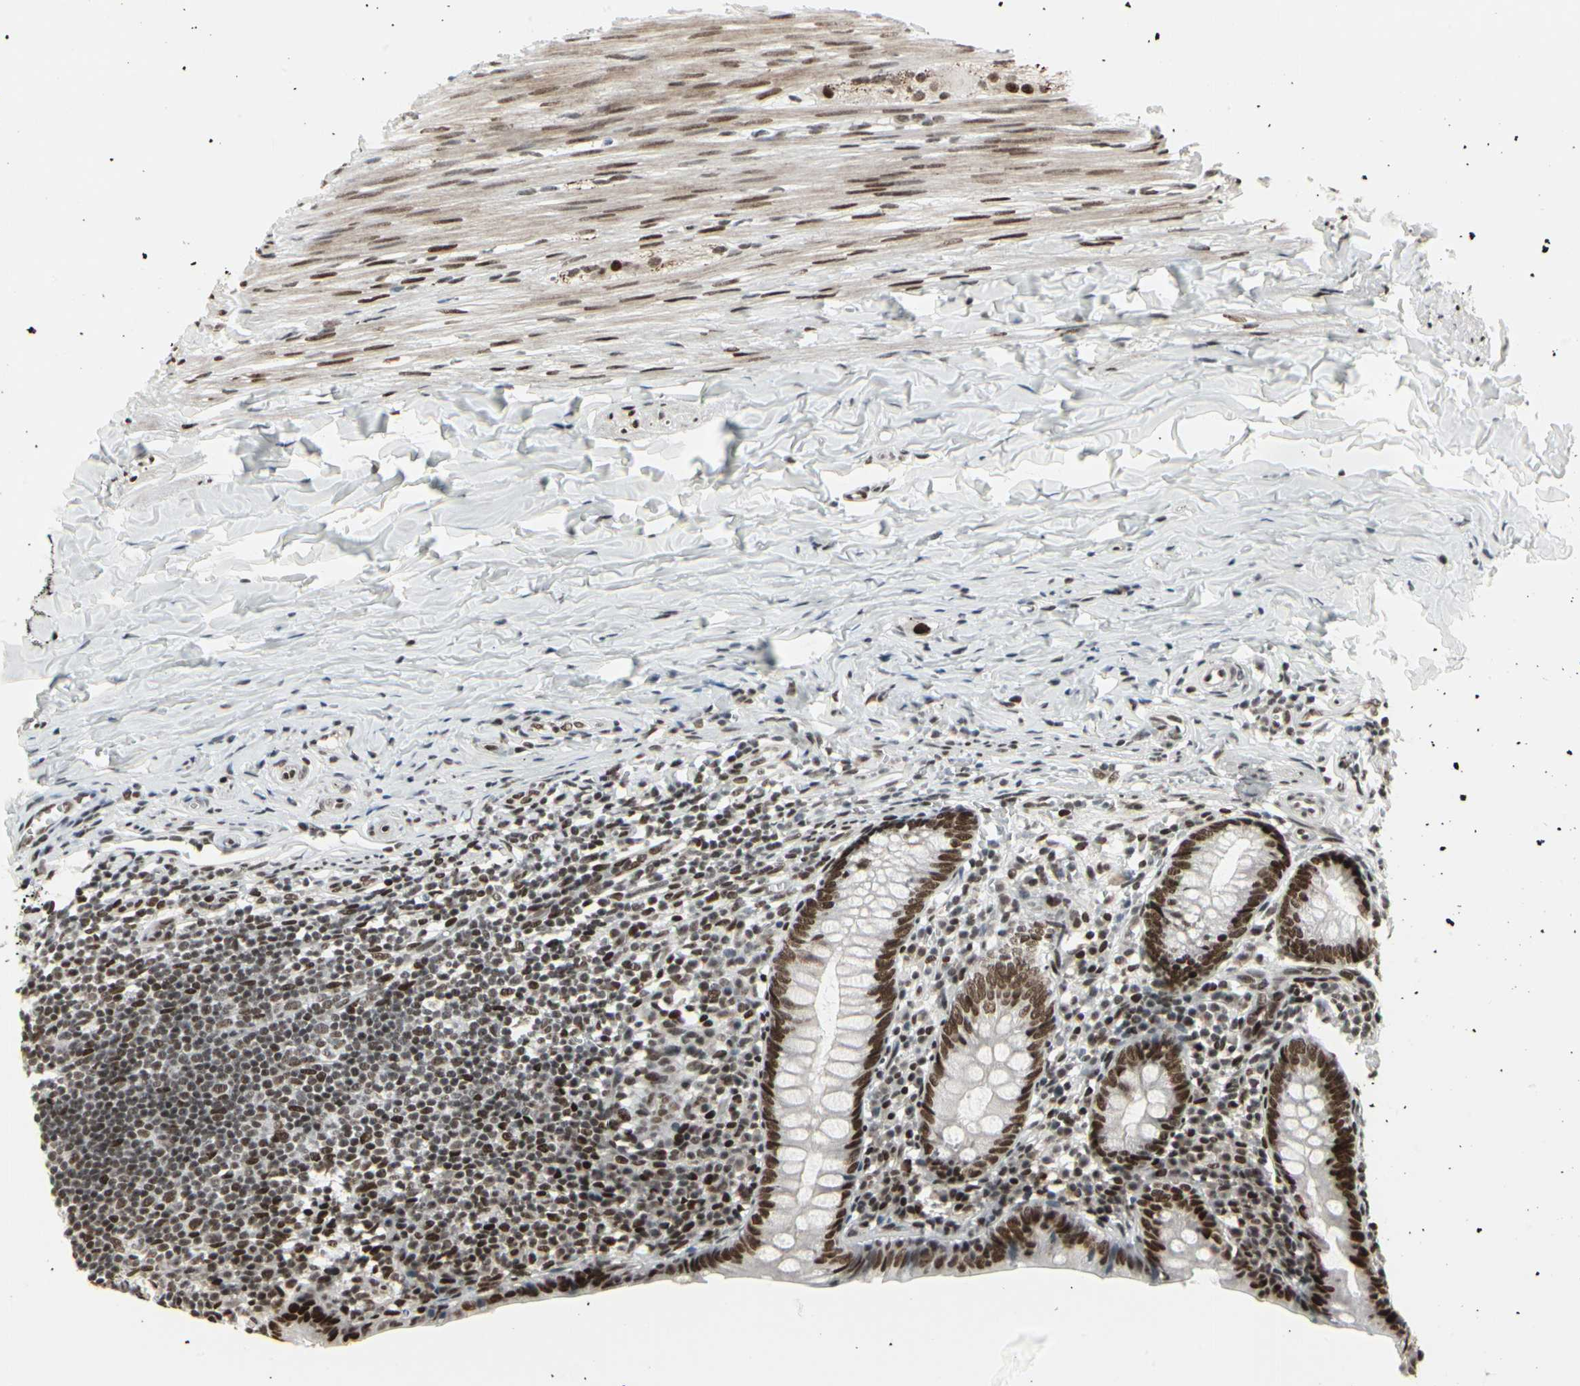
{"staining": {"intensity": "strong", "quantity": ">75%", "location": "nuclear"}, "tissue": "appendix", "cell_type": "Glandular cells", "image_type": "normal", "snomed": [{"axis": "morphology", "description": "Normal tissue, NOS"}, {"axis": "topography", "description": "Appendix"}], "caption": "Unremarkable appendix demonstrates strong nuclear expression in approximately >75% of glandular cells, visualized by immunohistochemistry.", "gene": "HMG20A", "patient": {"sex": "female", "age": 10}}